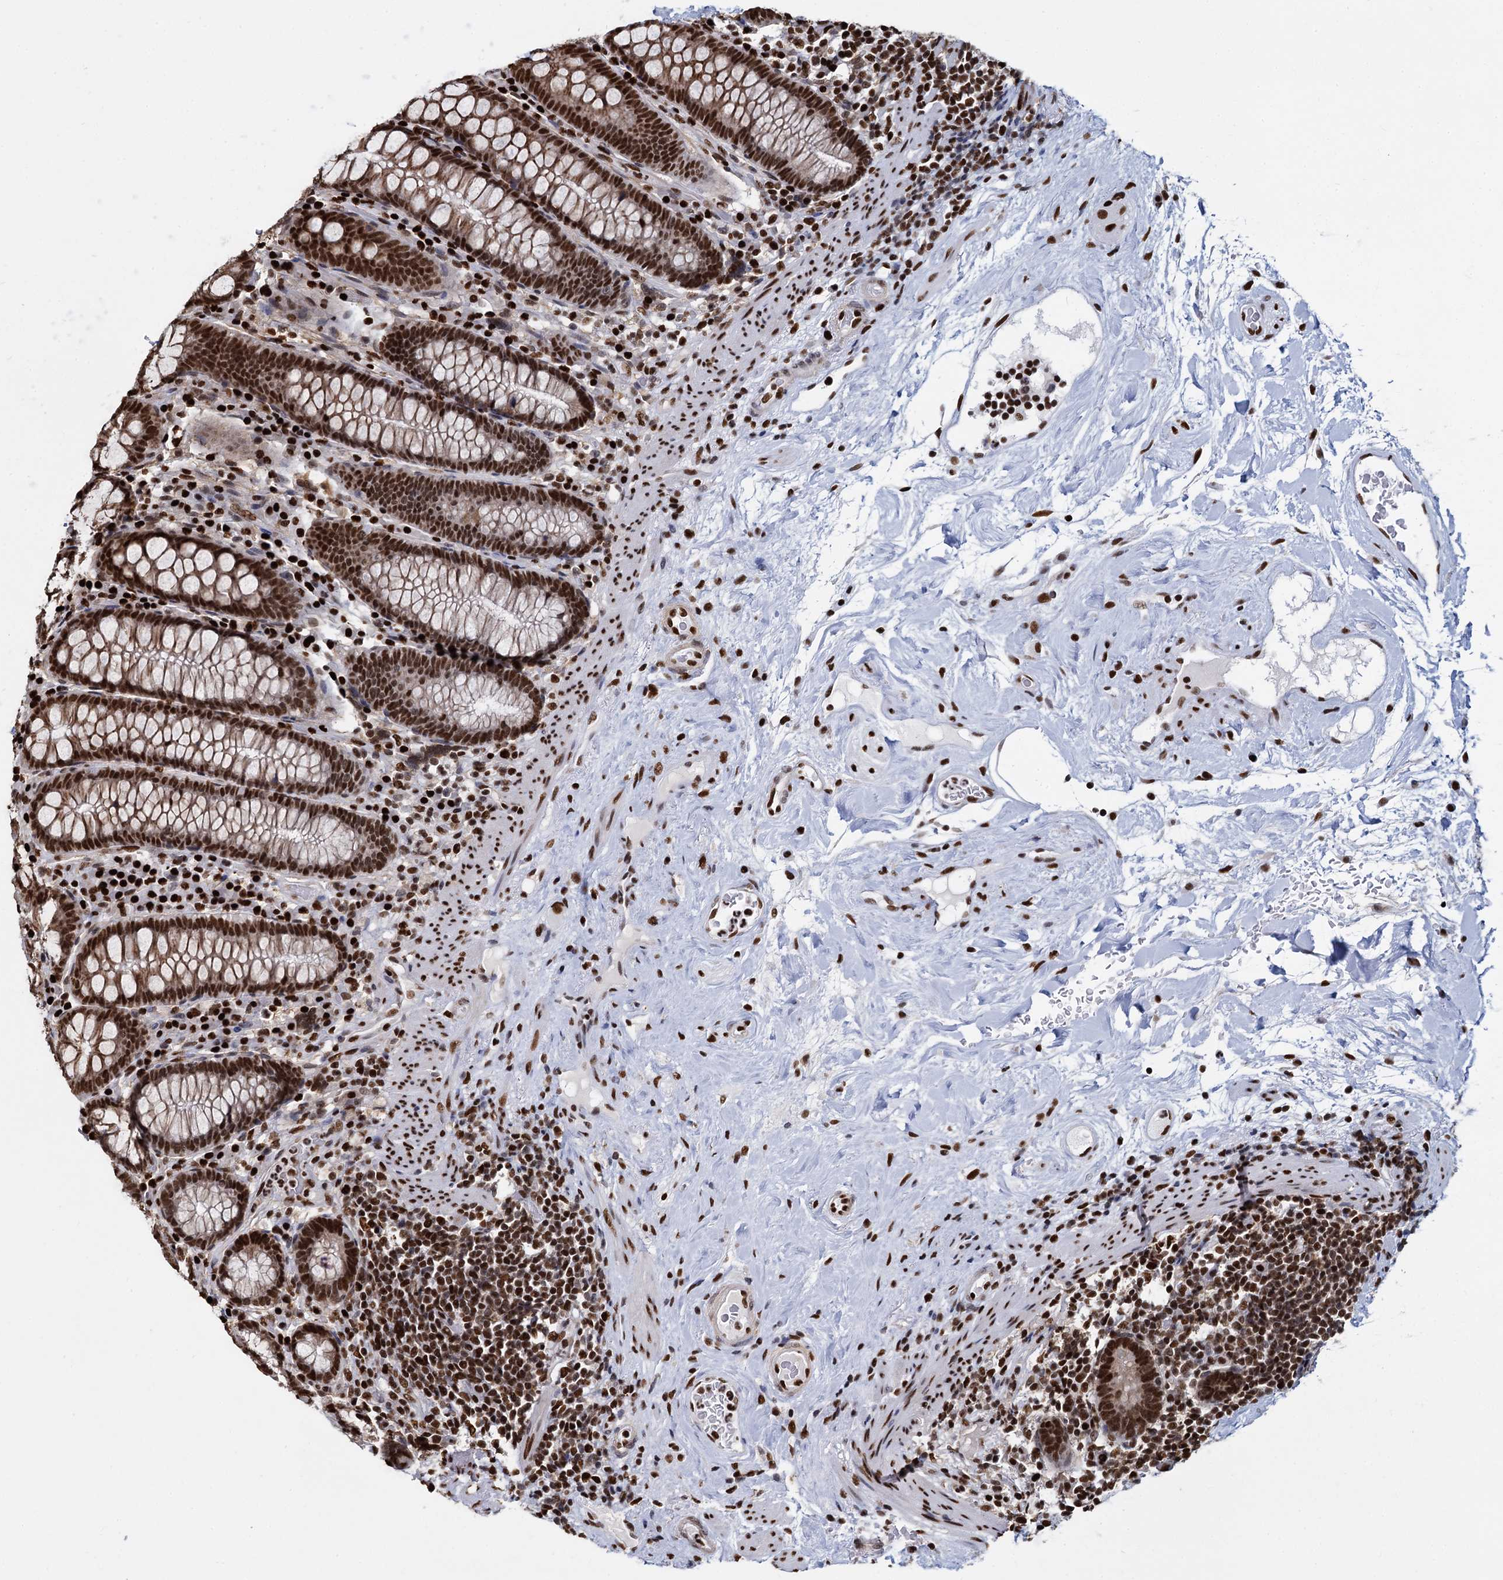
{"staining": {"intensity": "strong", "quantity": ">75%", "location": "nuclear"}, "tissue": "colon", "cell_type": "Endothelial cells", "image_type": "normal", "snomed": [{"axis": "morphology", "description": "Normal tissue, NOS"}, {"axis": "topography", "description": "Colon"}], "caption": "IHC of benign colon reveals high levels of strong nuclear staining in about >75% of endothelial cells. Using DAB (brown) and hematoxylin (blue) stains, captured at high magnification using brightfield microscopy.", "gene": "DCPS", "patient": {"sex": "female", "age": 79}}